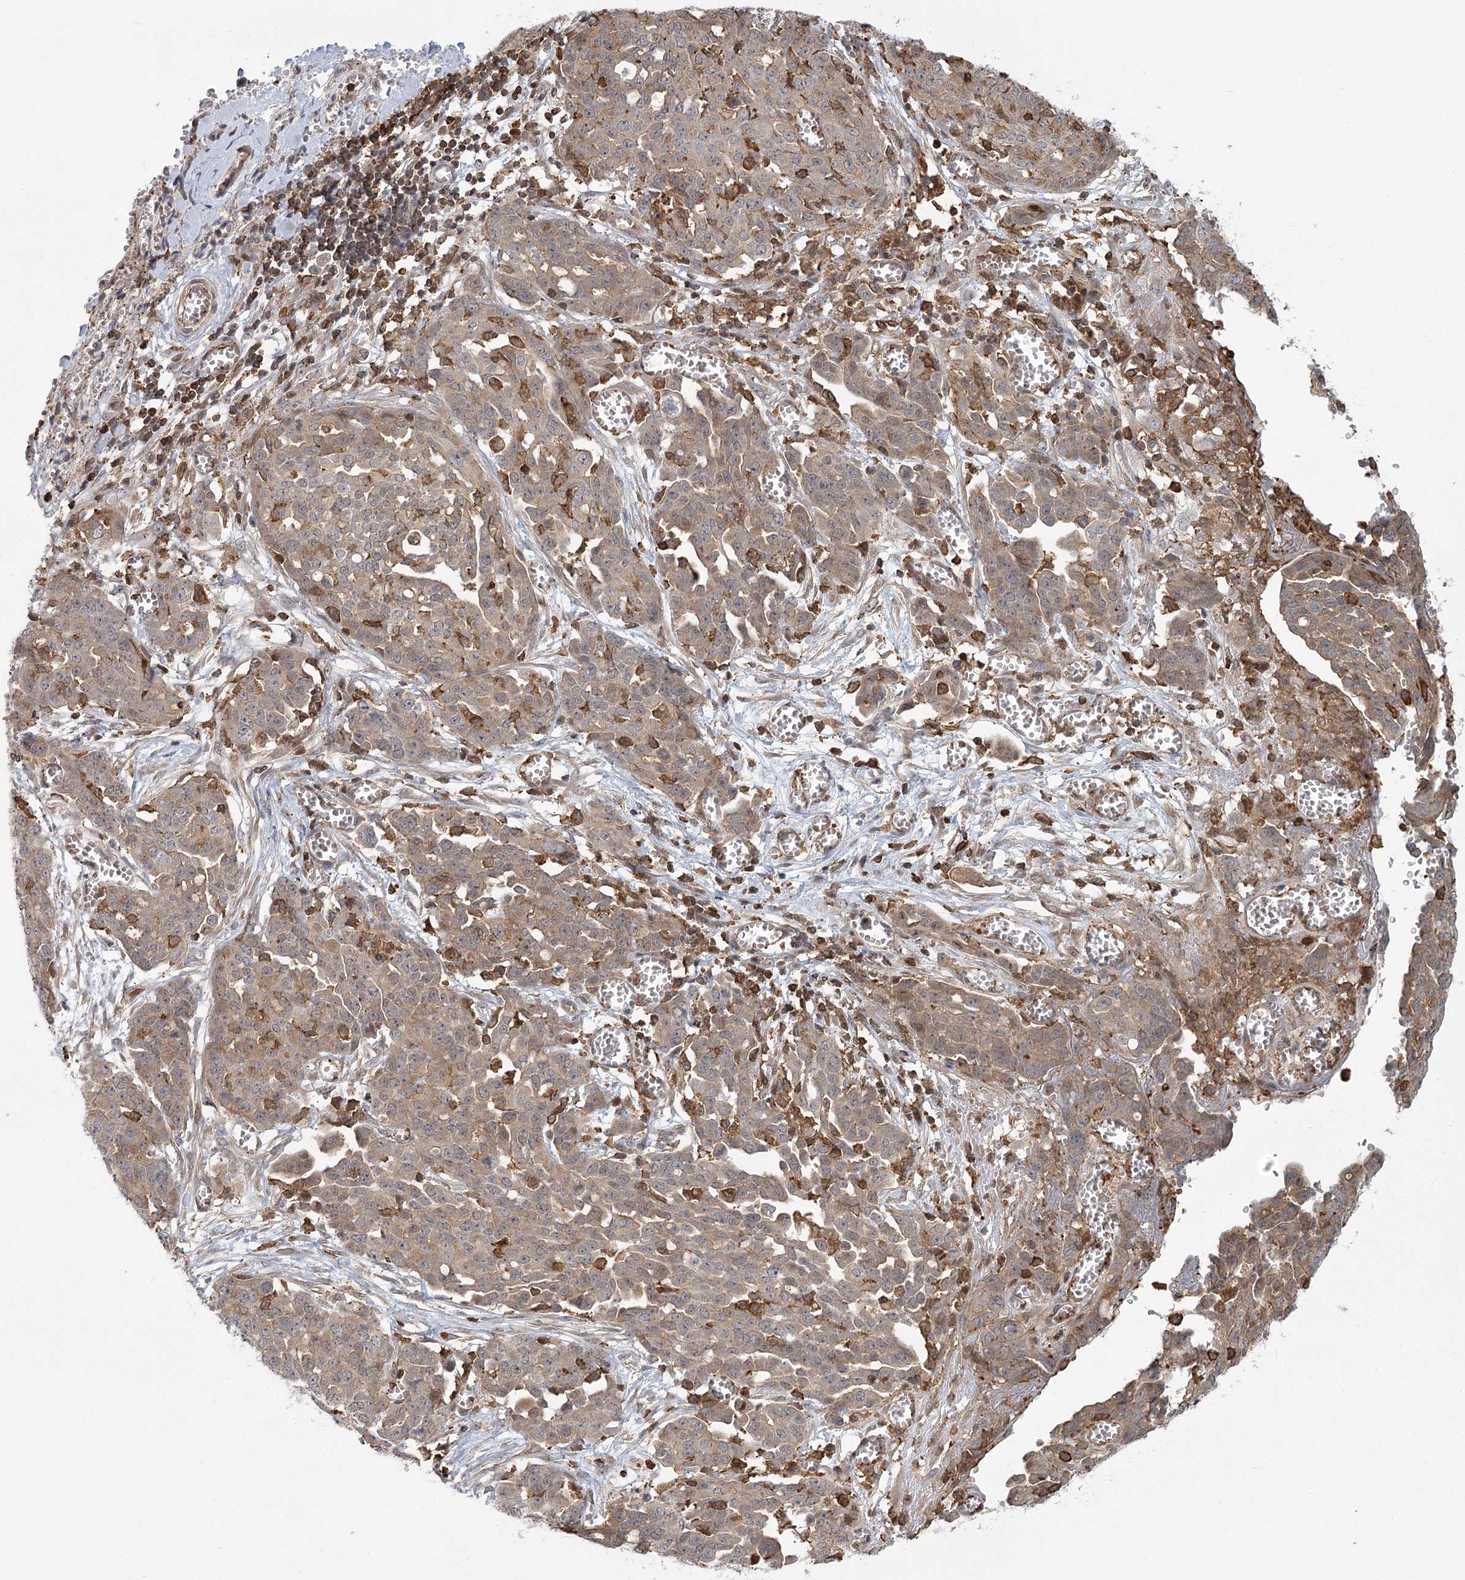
{"staining": {"intensity": "weak", "quantity": "<25%", "location": "cytoplasmic/membranous"}, "tissue": "ovarian cancer", "cell_type": "Tumor cells", "image_type": "cancer", "snomed": [{"axis": "morphology", "description": "Cystadenocarcinoma, serous, NOS"}, {"axis": "topography", "description": "Soft tissue"}, {"axis": "topography", "description": "Ovary"}], "caption": "Photomicrograph shows no significant protein positivity in tumor cells of ovarian serous cystadenocarcinoma. (IHC, brightfield microscopy, high magnification).", "gene": "MEPE", "patient": {"sex": "female", "age": 57}}